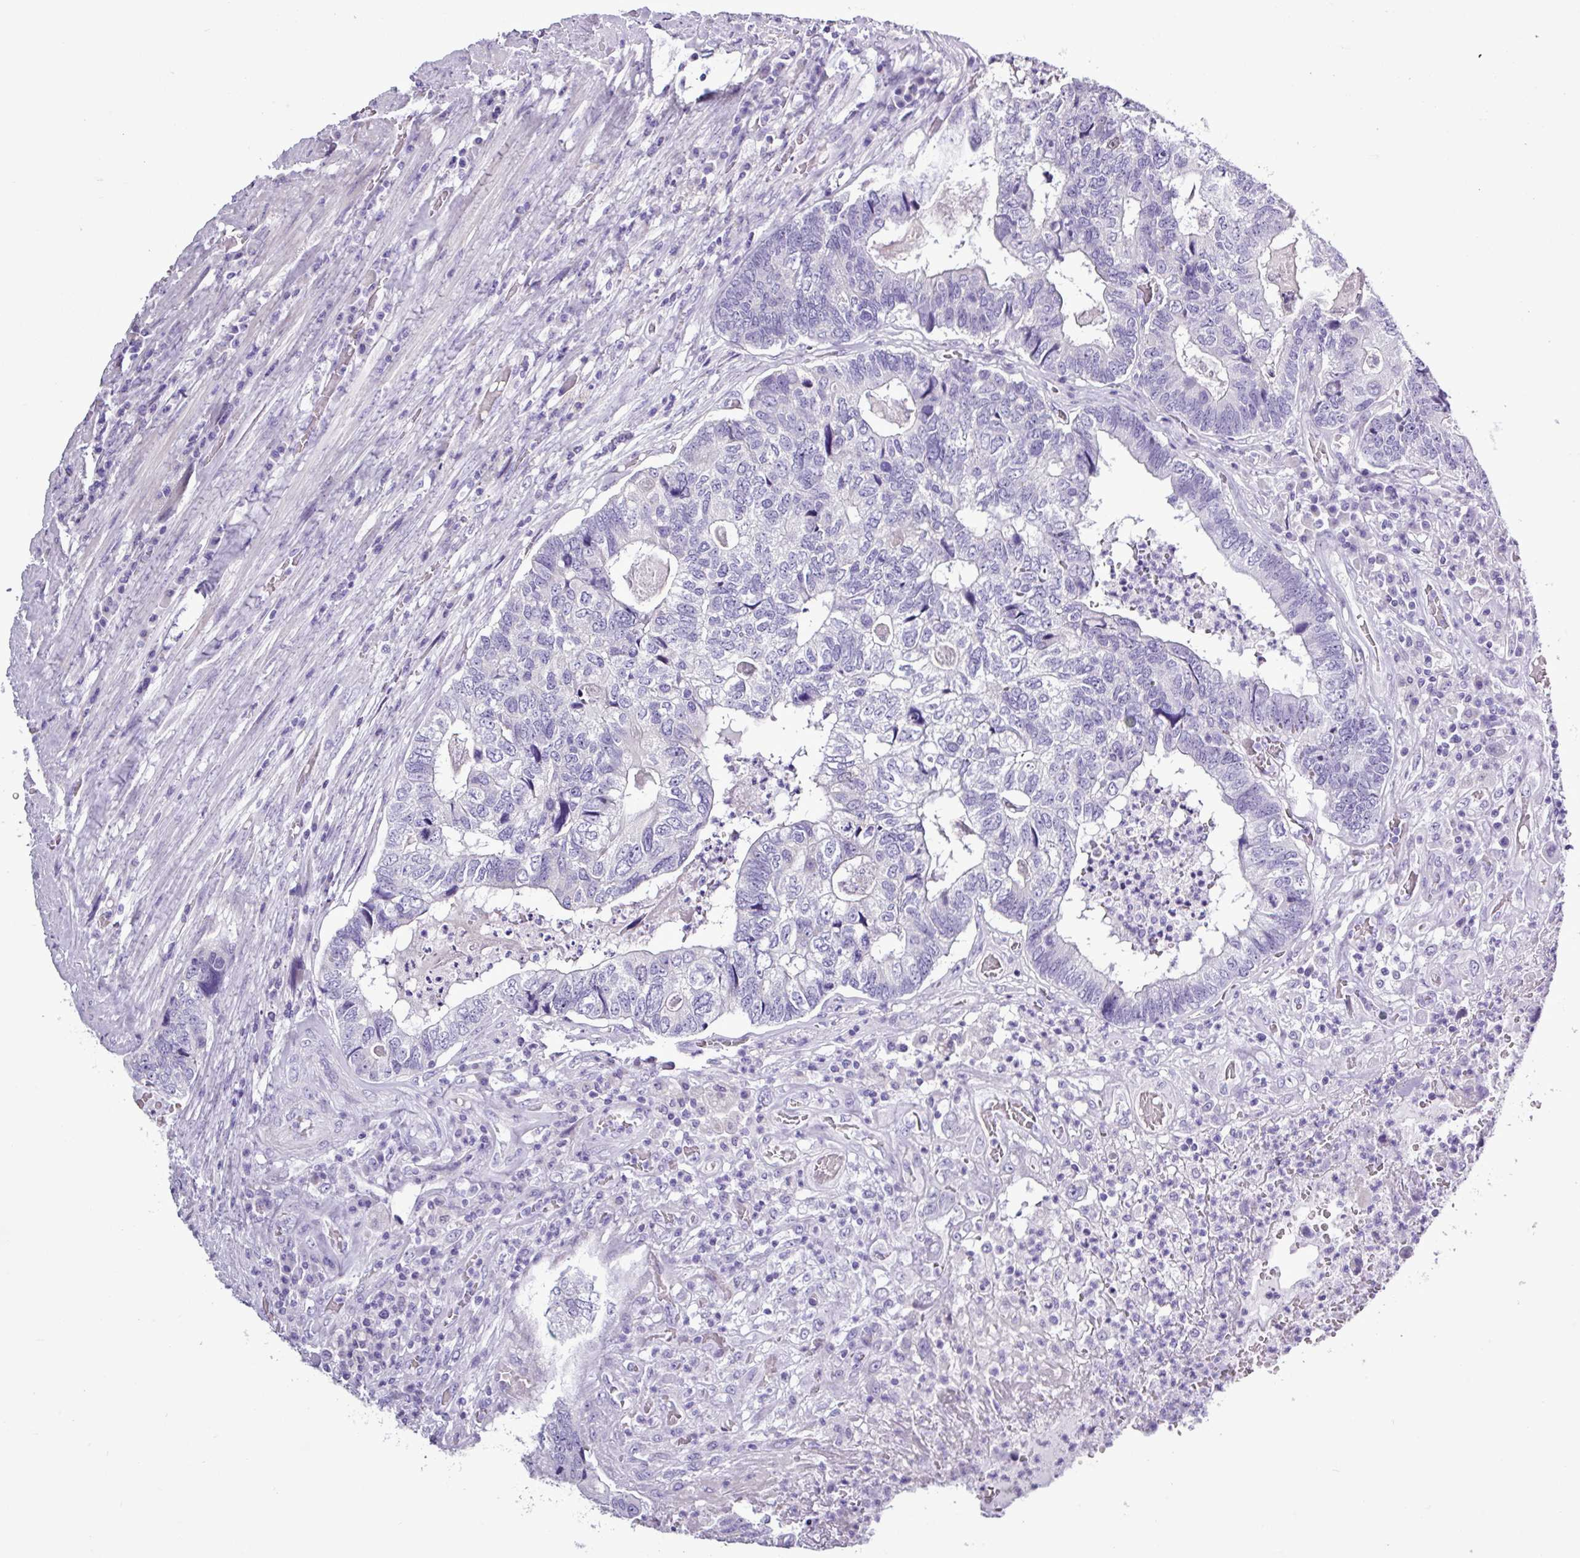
{"staining": {"intensity": "negative", "quantity": "none", "location": "none"}, "tissue": "colorectal cancer", "cell_type": "Tumor cells", "image_type": "cancer", "snomed": [{"axis": "morphology", "description": "Adenocarcinoma, NOS"}, {"axis": "topography", "description": "Colon"}], "caption": "The immunohistochemistry histopathology image has no significant expression in tumor cells of colorectal adenocarcinoma tissue. (DAB immunohistochemistry (IHC), high magnification).", "gene": "ALDH3A1", "patient": {"sex": "female", "age": 67}}